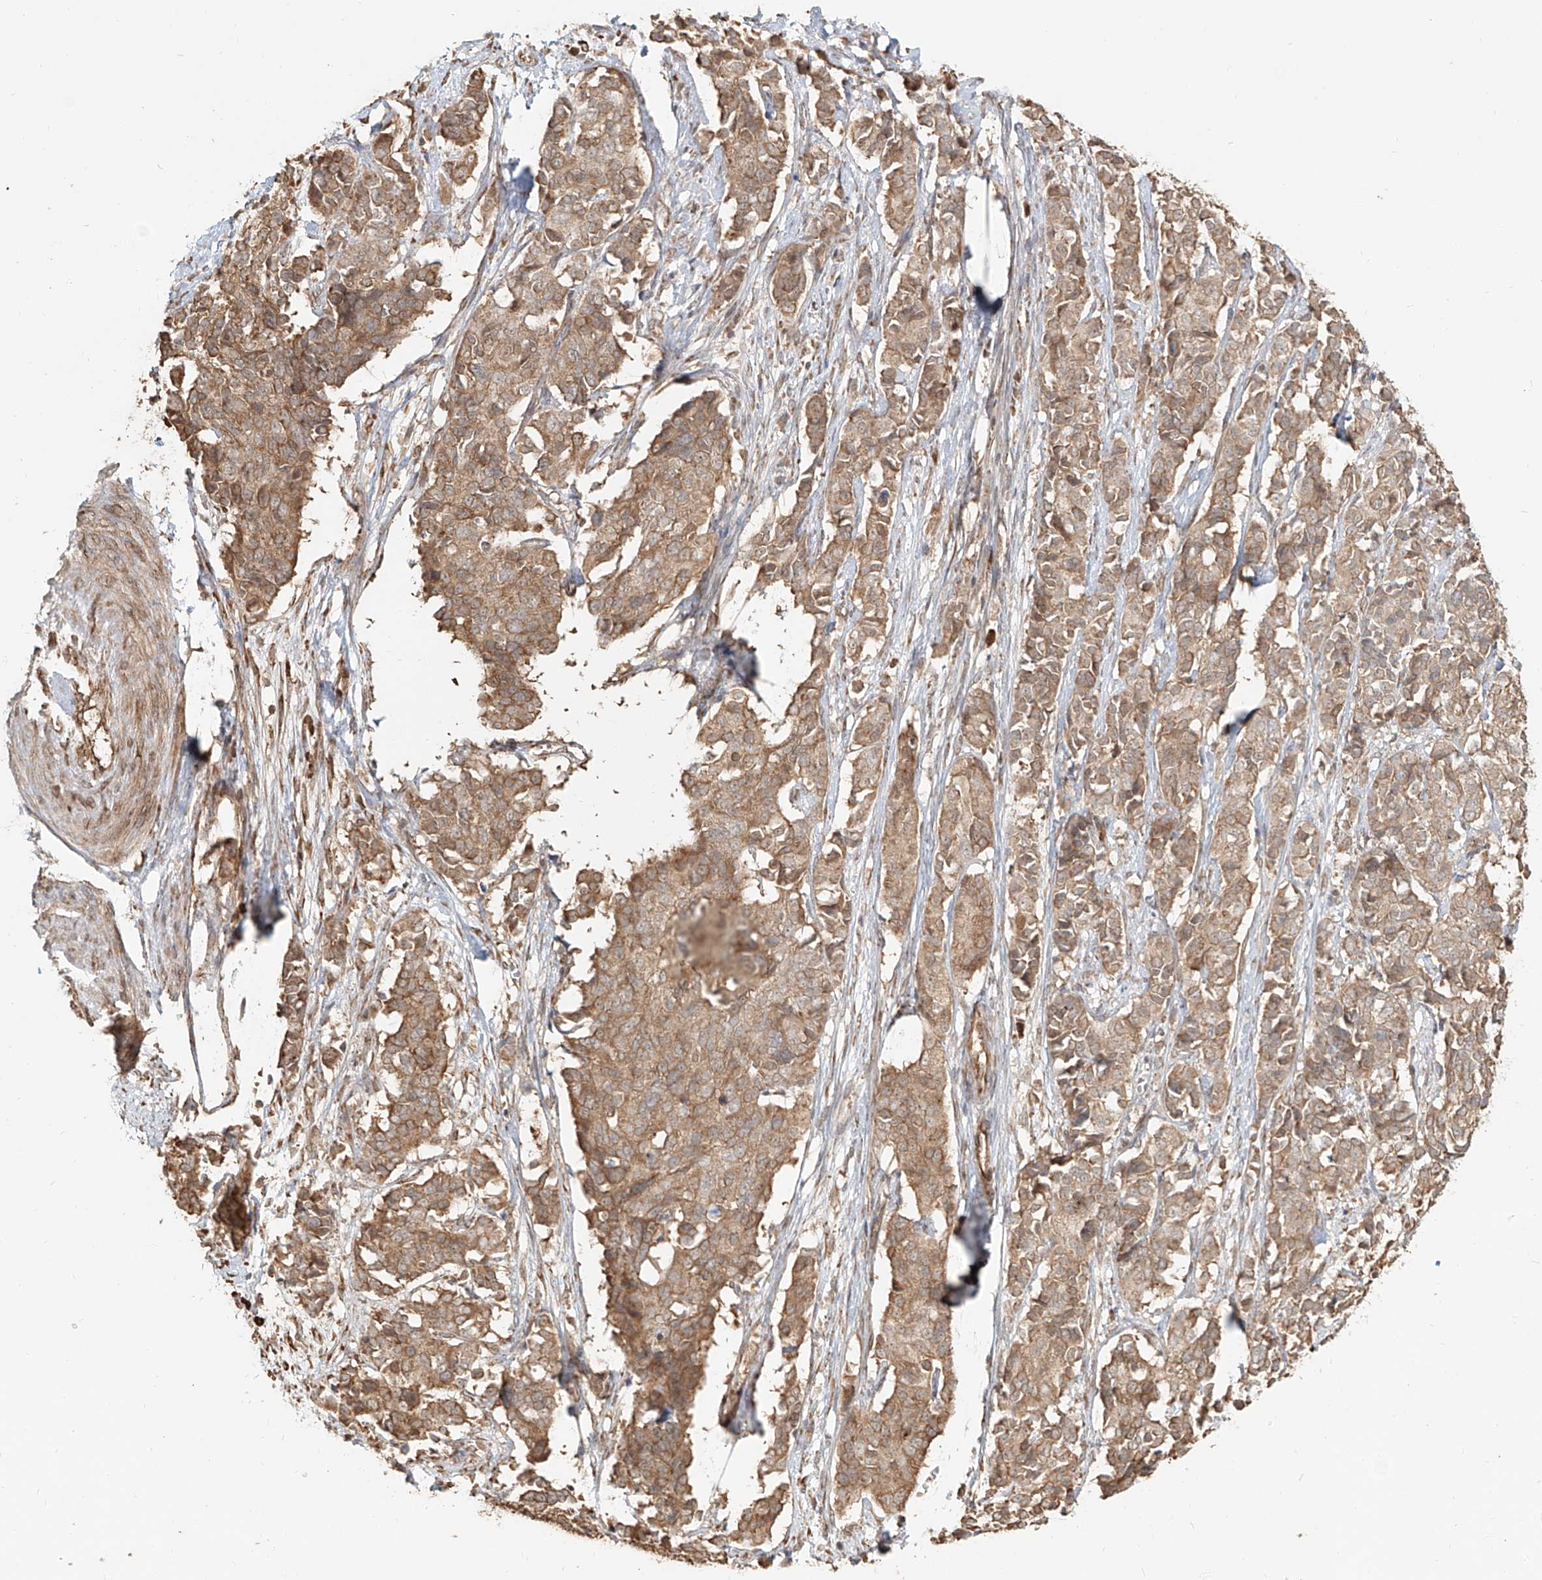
{"staining": {"intensity": "moderate", "quantity": ">75%", "location": "cytoplasmic/membranous"}, "tissue": "cervical cancer", "cell_type": "Tumor cells", "image_type": "cancer", "snomed": [{"axis": "morphology", "description": "Normal tissue, NOS"}, {"axis": "morphology", "description": "Squamous cell carcinoma, NOS"}, {"axis": "topography", "description": "Cervix"}], "caption": "Cervical cancer (squamous cell carcinoma) stained with DAB immunohistochemistry reveals medium levels of moderate cytoplasmic/membranous staining in approximately >75% of tumor cells.", "gene": "UBE2K", "patient": {"sex": "female", "age": 35}}